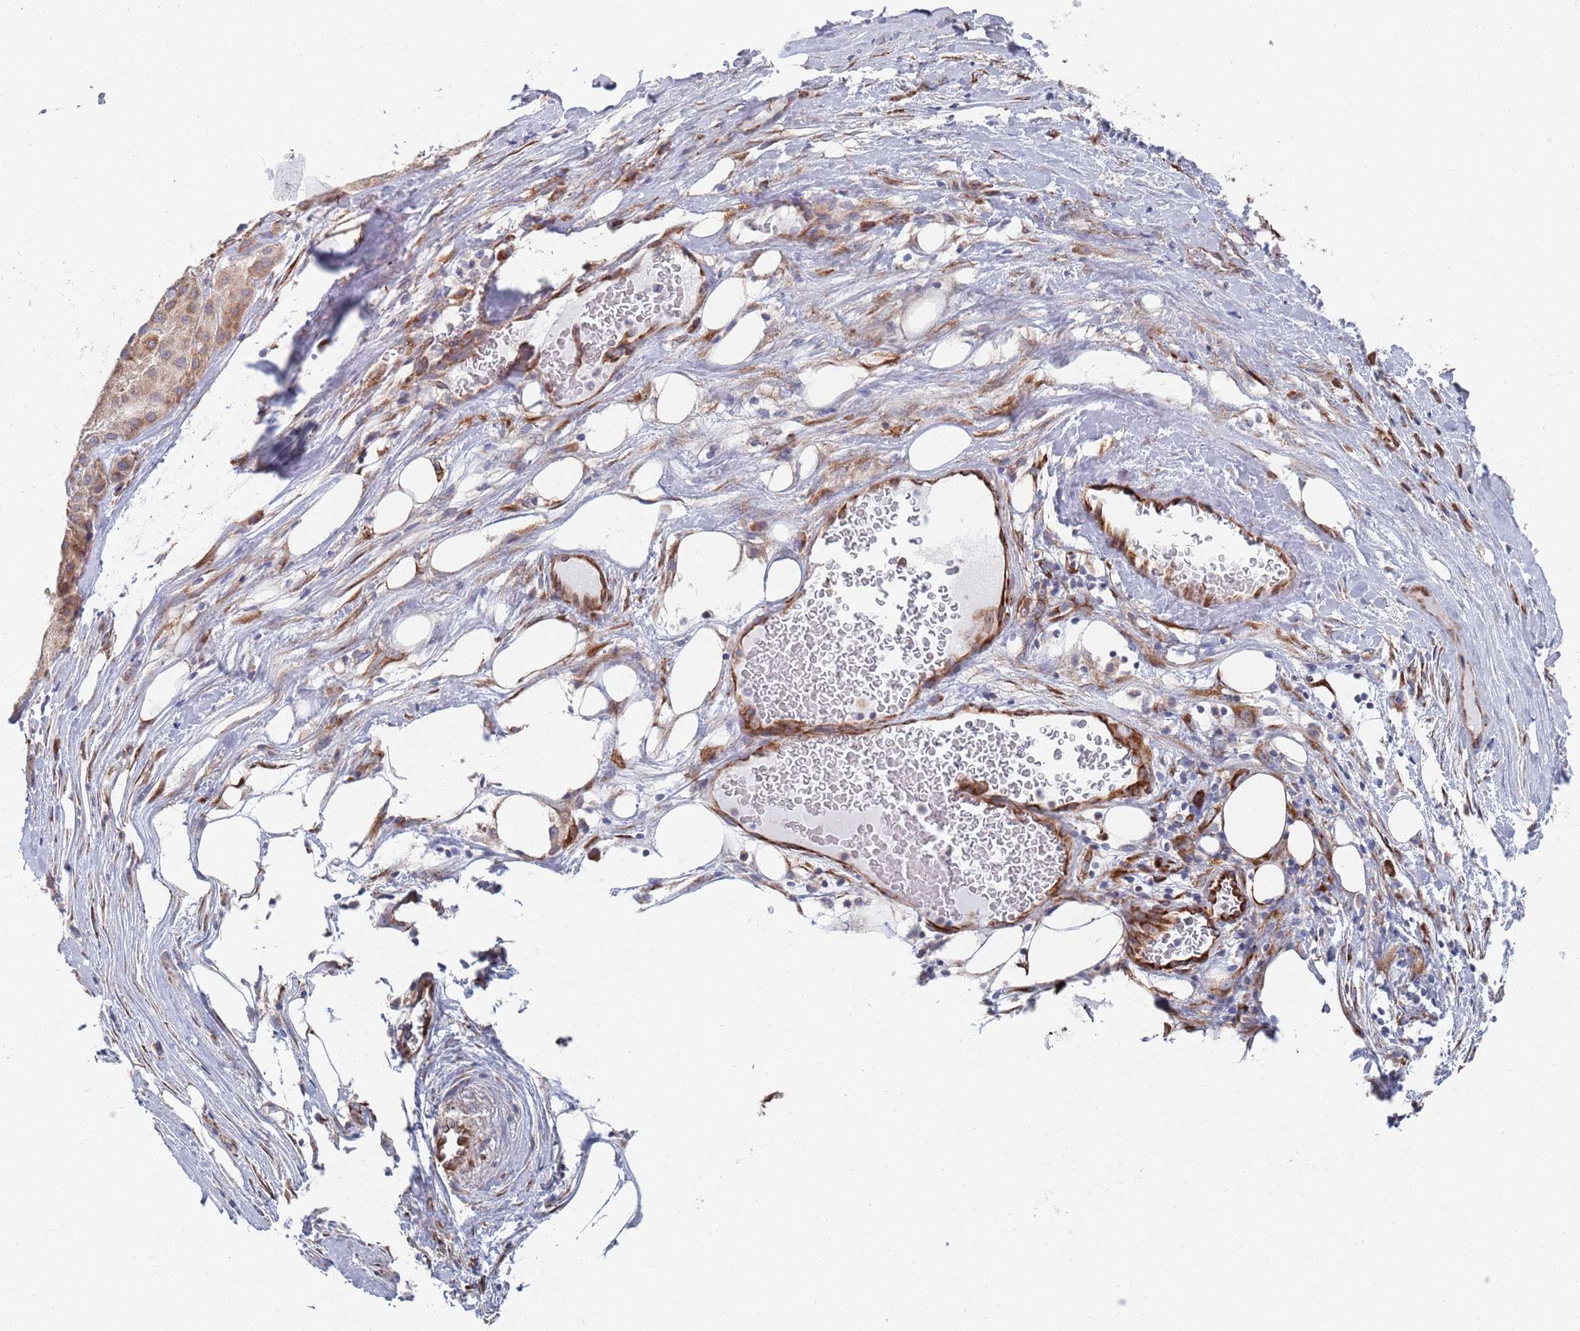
{"staining": {"intensity": "weak", "quantity": ">75%", "location": "cytoplasmic/membranous"}, "tissue": "melanoma", "cell_type": "Tumor cells", "image_type": "cancer", "snomed": [{"axis": "morphology", "description": "Malignant melanoma, Metastatic site"}, {"axis": "topography", "description": "Smooth muscle"}], "caption": "Tumor cells reveal weak cytoplasmic/membranous staining in approximately >75% of cells in malignant melanoma (metastatic site).", "gene": "CCDC106", "patient": {"sex": "male", "age": 41}}